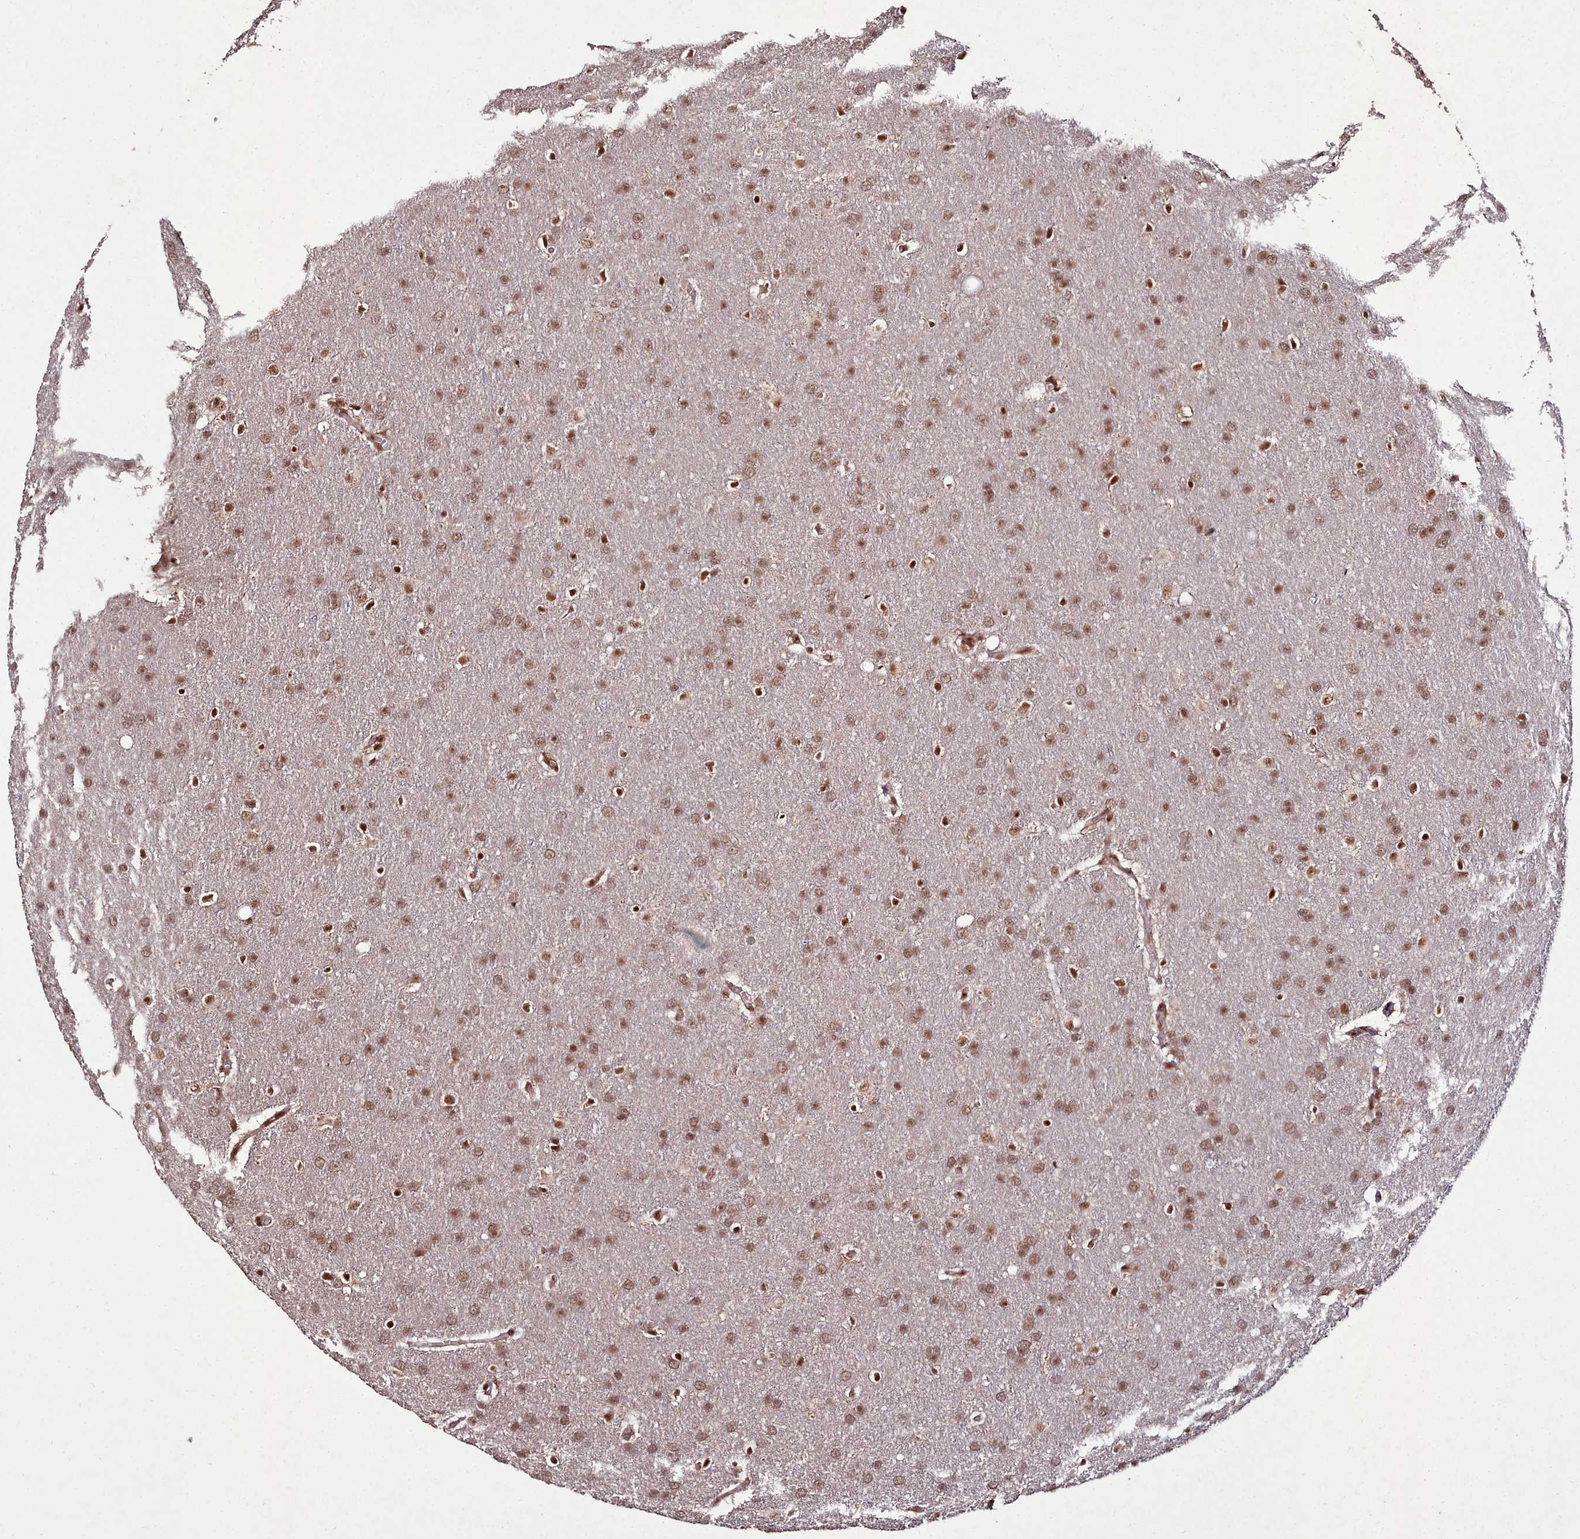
{"staining": {"intensity": "moderate", "quantity": ">75%", "location": "nuclear"}, "tissue": "glioma", "cell_type": "Tumor cells", "image_type": "cancer", "snomed": [{"axis": "morphology", "description": "Glioma, malignant, Low grade"}, {"axis": "topography", "description": "Brain"}], "caption": "Immunohistochemical staining of human low-grade glioma (malignant) shows medium levels of moderate nuclear positivity in approximately >75% of tumor cells.", "gene": "CXXC1", "patient": {"sex": "female", "age": 32}}